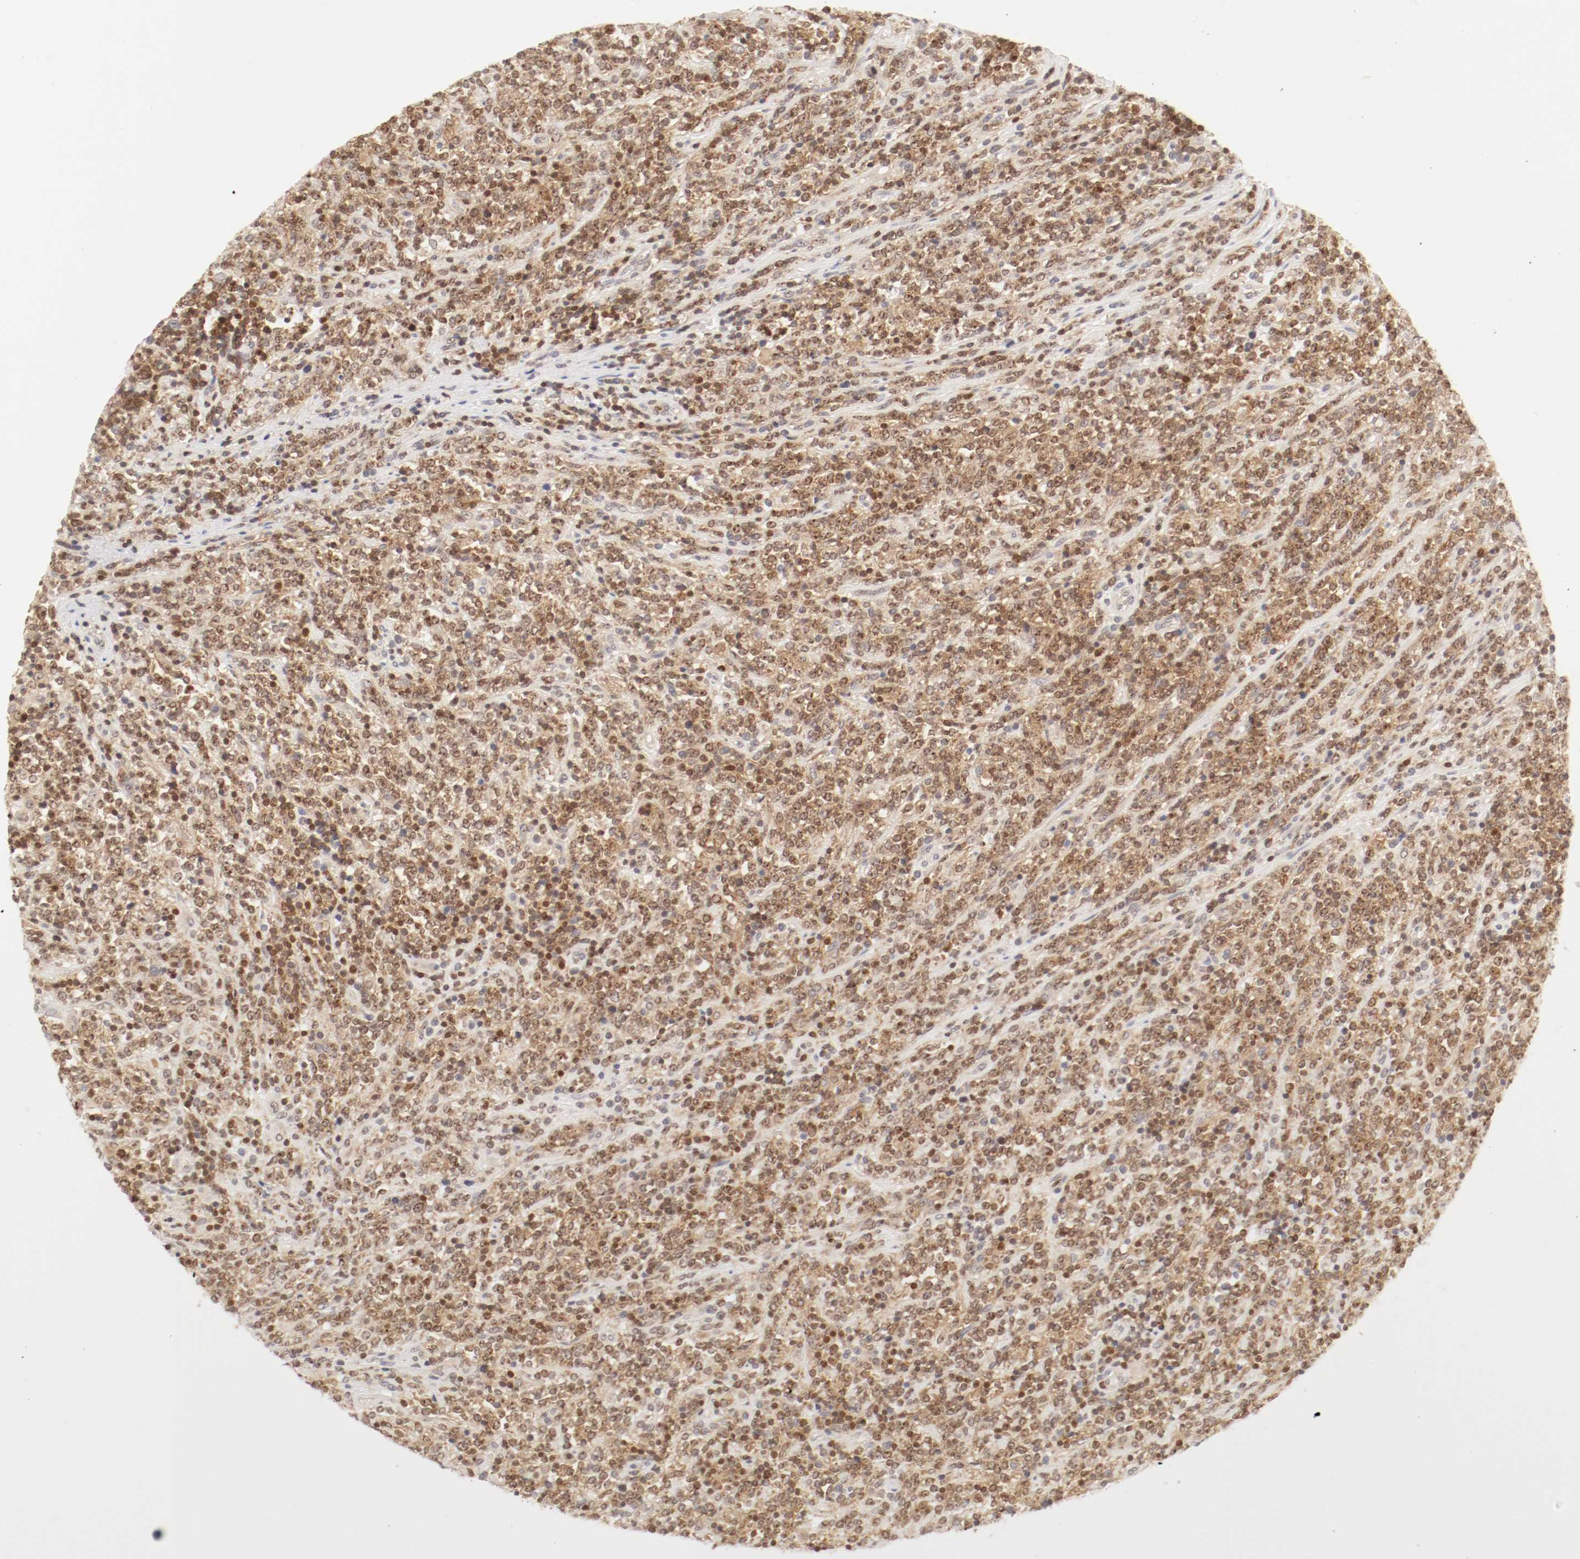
{"staining": {"intensity": "strong", "quantity": ">75%", "location": "cytoplasmic/membranous,nuclear"}, "tissue": "lymphoma", "cell_type": "Tumor cells", "image_type": "cancer", "snomed": [{"axis": "morphology", "description": "Malignant lymphoma, non-Hodgkin's type, High grade"}, {"axis": "topography", "description": "Soft tissue"}], "caption": "Human malignant lymphoma, non-Hodgkin's type (high-grade) stained for a protein (brown) exhibits strong cytoplasmic/membranous and nuclear positive expression in about >75% of tumor cells.", "gene": "KIF2A", "patient": {"sex": "male", "age": 18}}